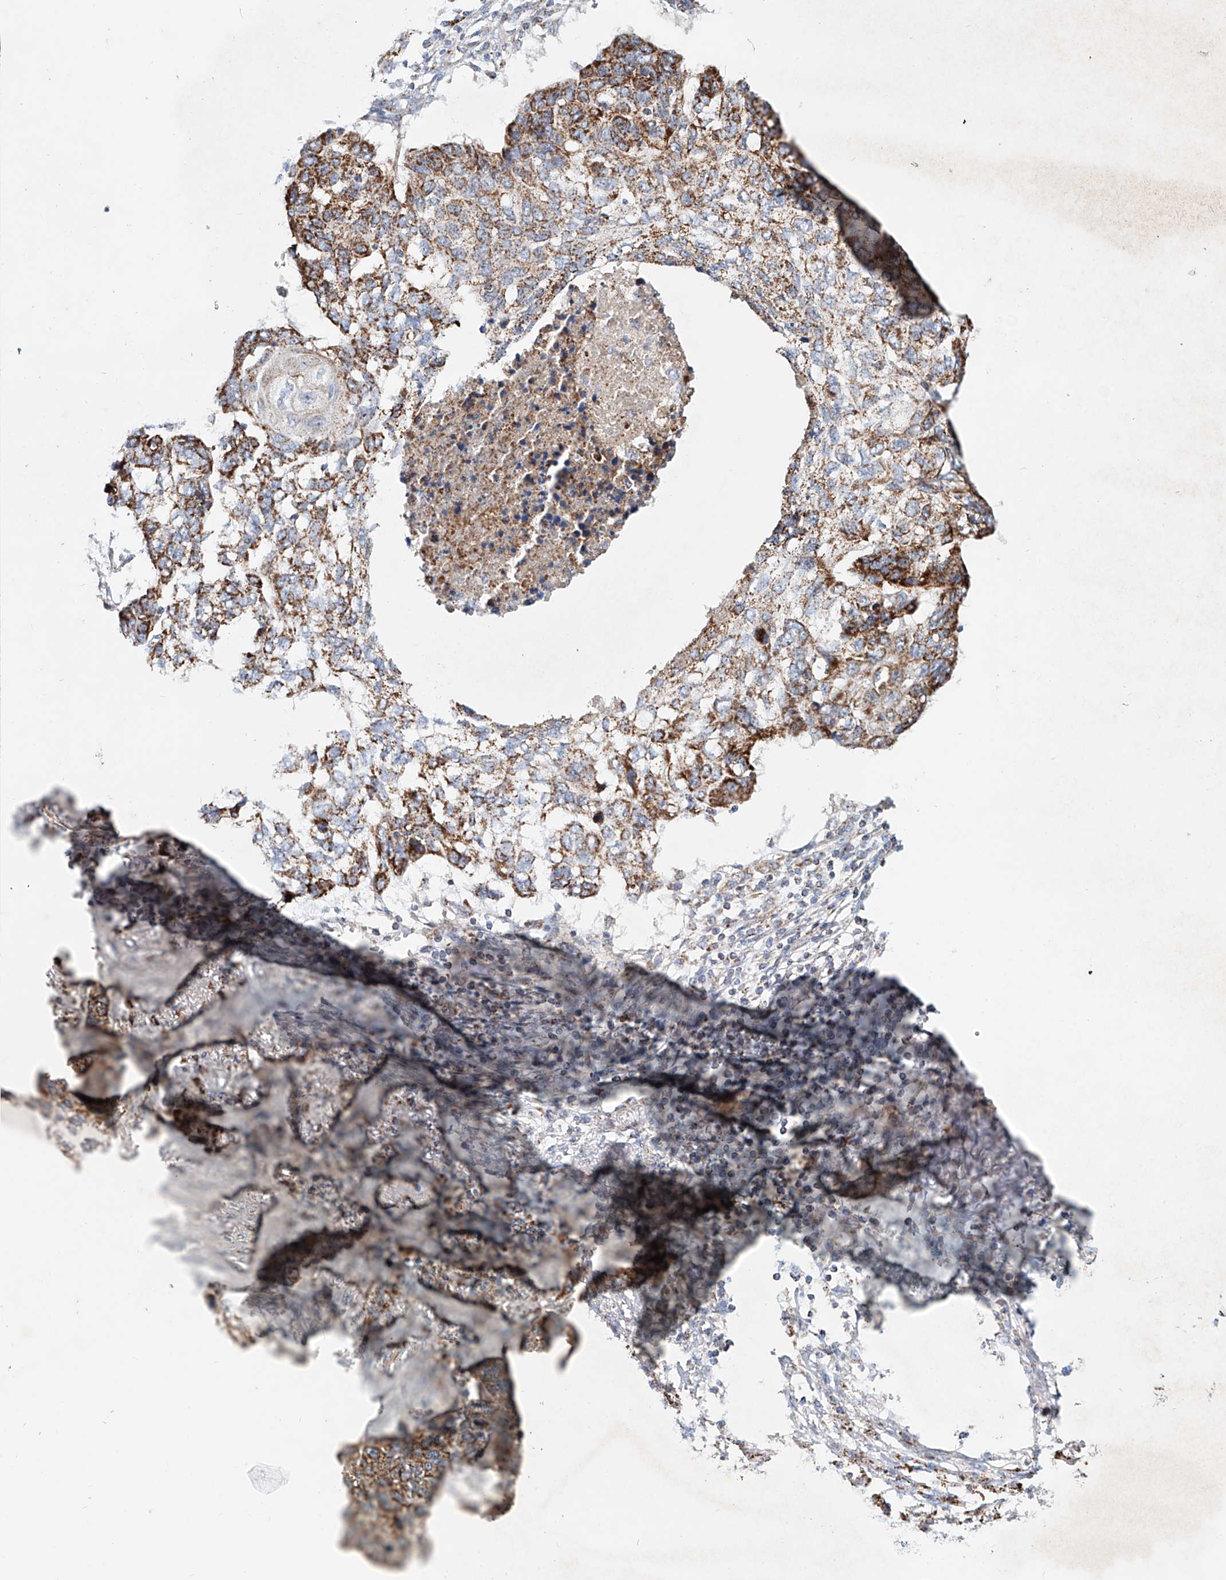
{"staining": {"intensity": "moderate", "quantity": ">75%", "location": "cytoplasmic/membranous"}, "tissue": "lung cancer", "cell_type": "Tumor cells", "image_type": "cancer", "snomed": [{"axis": "morphology", "description": "Squamous cell carcinoma, NOS"}, {"axis": "topography", "description": "Lung"}], "caption": "A medium amount of moderate cytoplasmic/membranous positivity is appreciated in approximately >75% of tumor cells in lung cancer (squamous cell carcinoma) tissue.", "gene": "CARD10", "patient": {"sex": "female", "age": 63}}